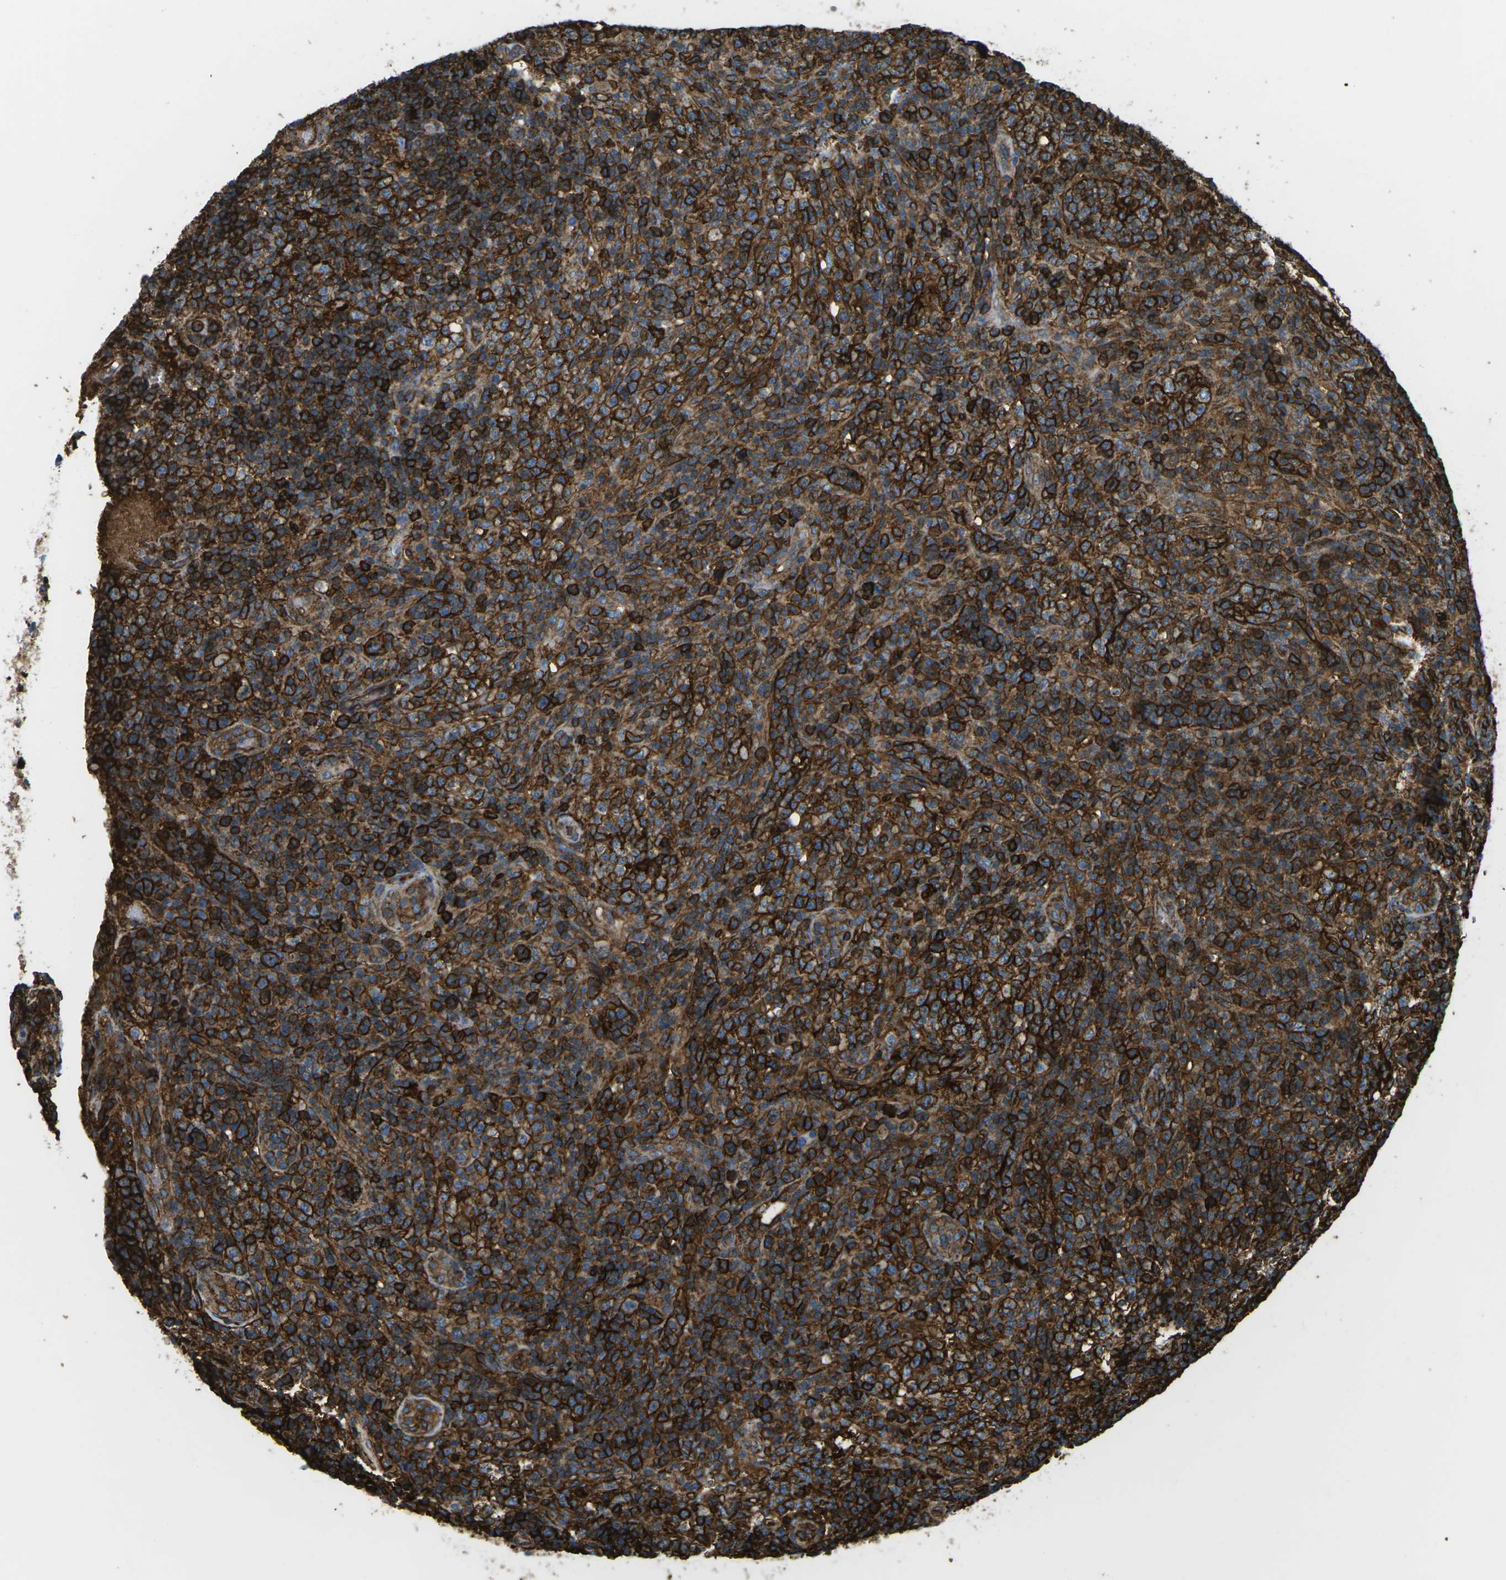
{"staining": {"intensity": "strong", "quantity": ">75%", "location": "cytoplasmic/membranous"}, "tissue": "lymphoma", "cell_type": "Tumor cells", "image_type": "cancer", "snomed": [{"axis": "morphology", "description": "Malignant lymphoma, non-Hodgkin's type, High grade"}, {"axis": "topography", "description": "Lymph node"}], "caption": "Immunohistochemical staining of lymphoma displays high levels of strong cytoplasmic/membranous protein staining in about >75% of tumor cells. The staining was performed using DAB to visualize the protein expression in brown, while the nuclei were stained in blue with hematoxylin (Magnification: 20x).", "gene": "HLA-B", "patient": {"sex": "female", "age": 76}}